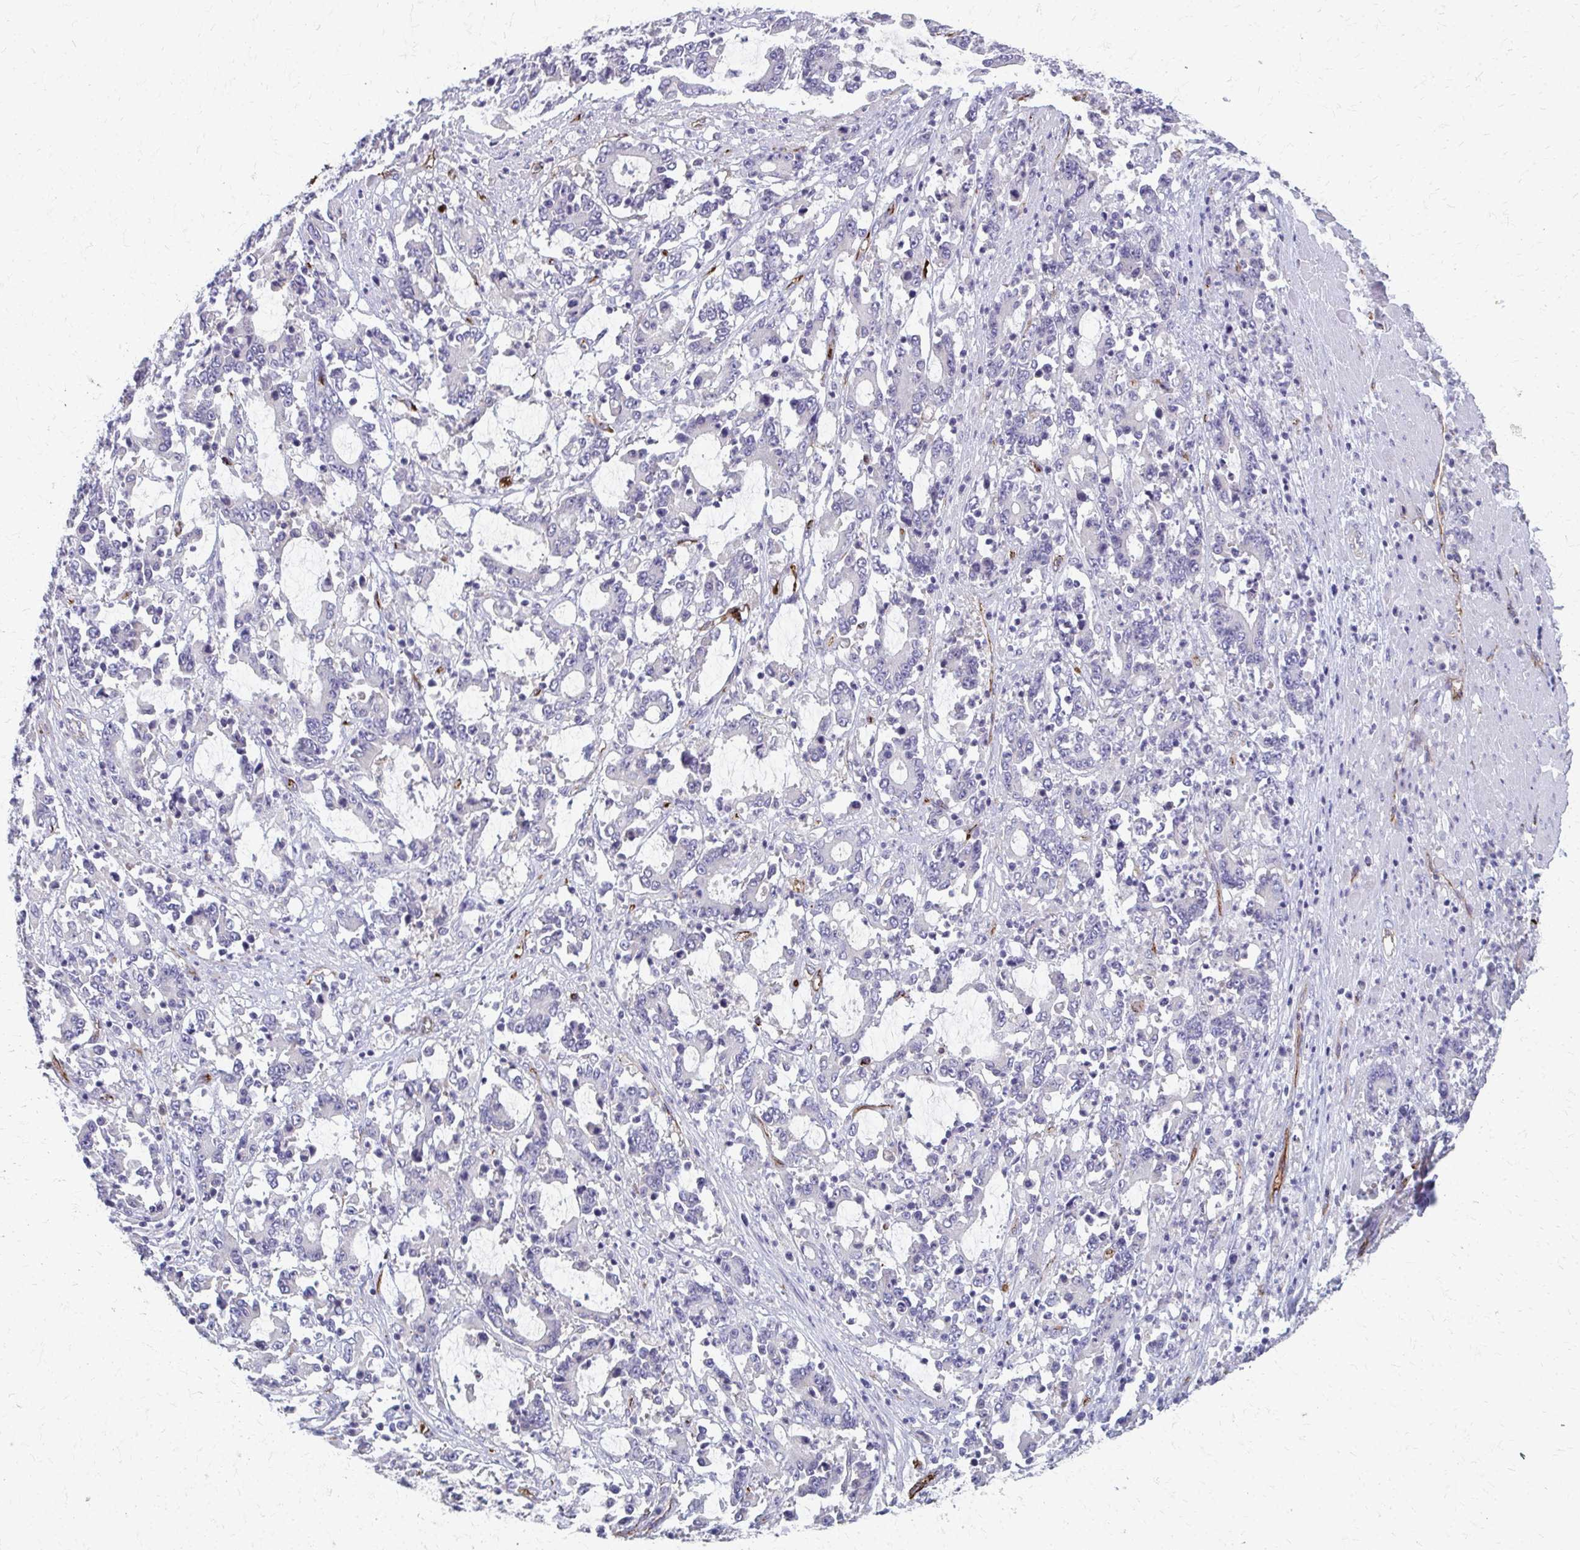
{"staining": {"intensity": "negative", "quantity": "none", "location": "none"}, "tissue": "stomach cancer", "cell_type": "Tumor cells", "image_type": "cancer", "snomed": [{"axis": "morphology", "description": "Adenocarcinoma, NOS"}, {"axis": "topography", "description": "Stomach, upper"}], "caption": "A high-resolution photomicrograph shows immunohistochemistry (IHC) staining of adenocarcinoma (stomach), which exhibits no significant positivity in tumor cells.", "gene": "ADIPOQ", "patient": {"sex": "male", "age": 68}}